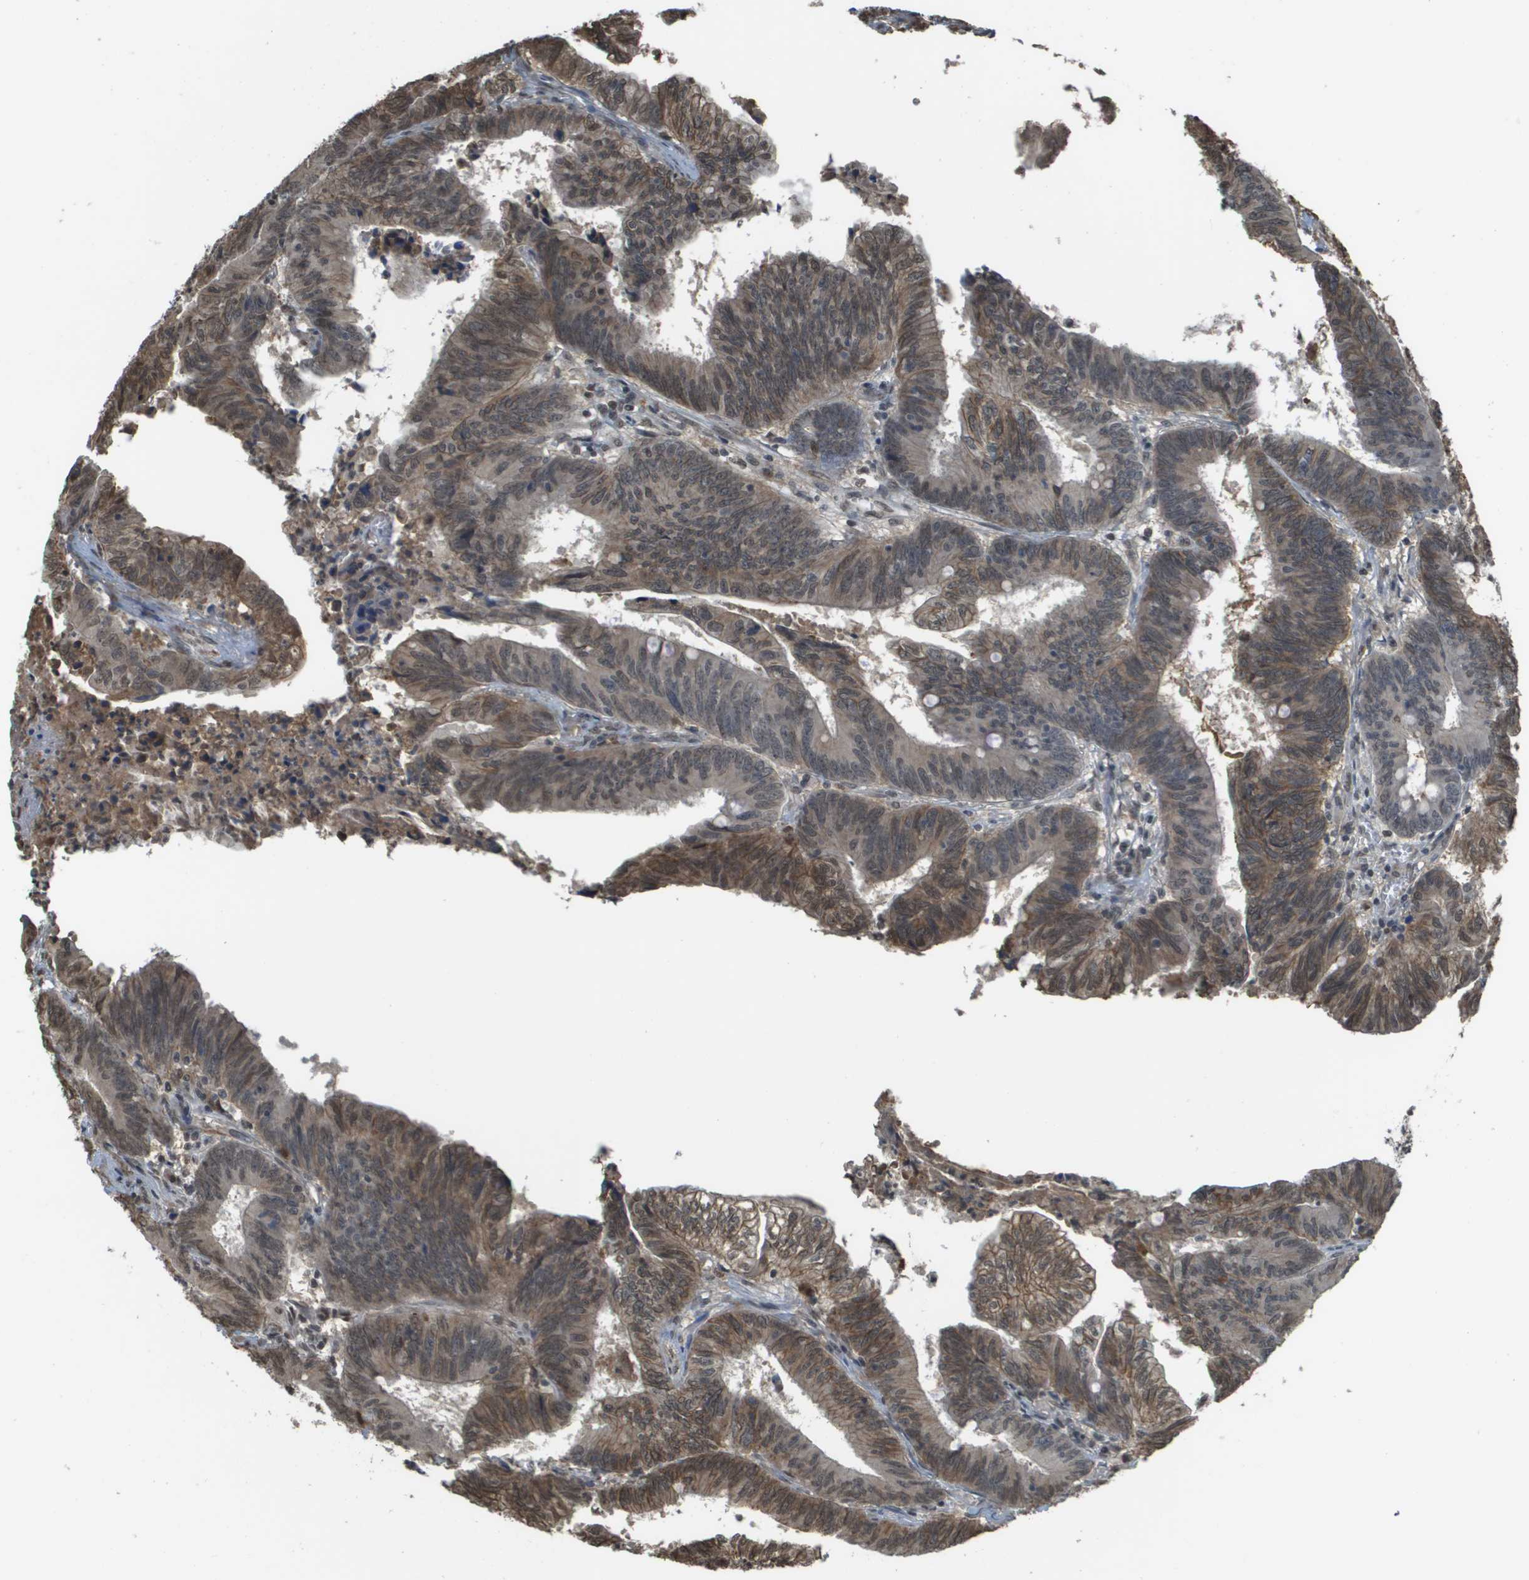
{"staining": {"intensity": "moderate", "quantity": "25%-75%", "location": "cytoplasmic/membranous,nuclear"}, "tissue": "colorectal cancer", "cell_type": "Tumor cells", "image_type": "cancer", "snomed": [{"axis": "morphology", "description": "Adenocarcinoma, NOS"}, {"axis": "topography", "description": "Colon"}], "caption": "A micrograph of human colorectal adenocarcinoma stained for a protein exhibits moderate cytoplasmic/membranous and nuclear brown staining in tumor cells.", "gene": "NDRG2", "patient": {"sex": "male", "age": 45}}